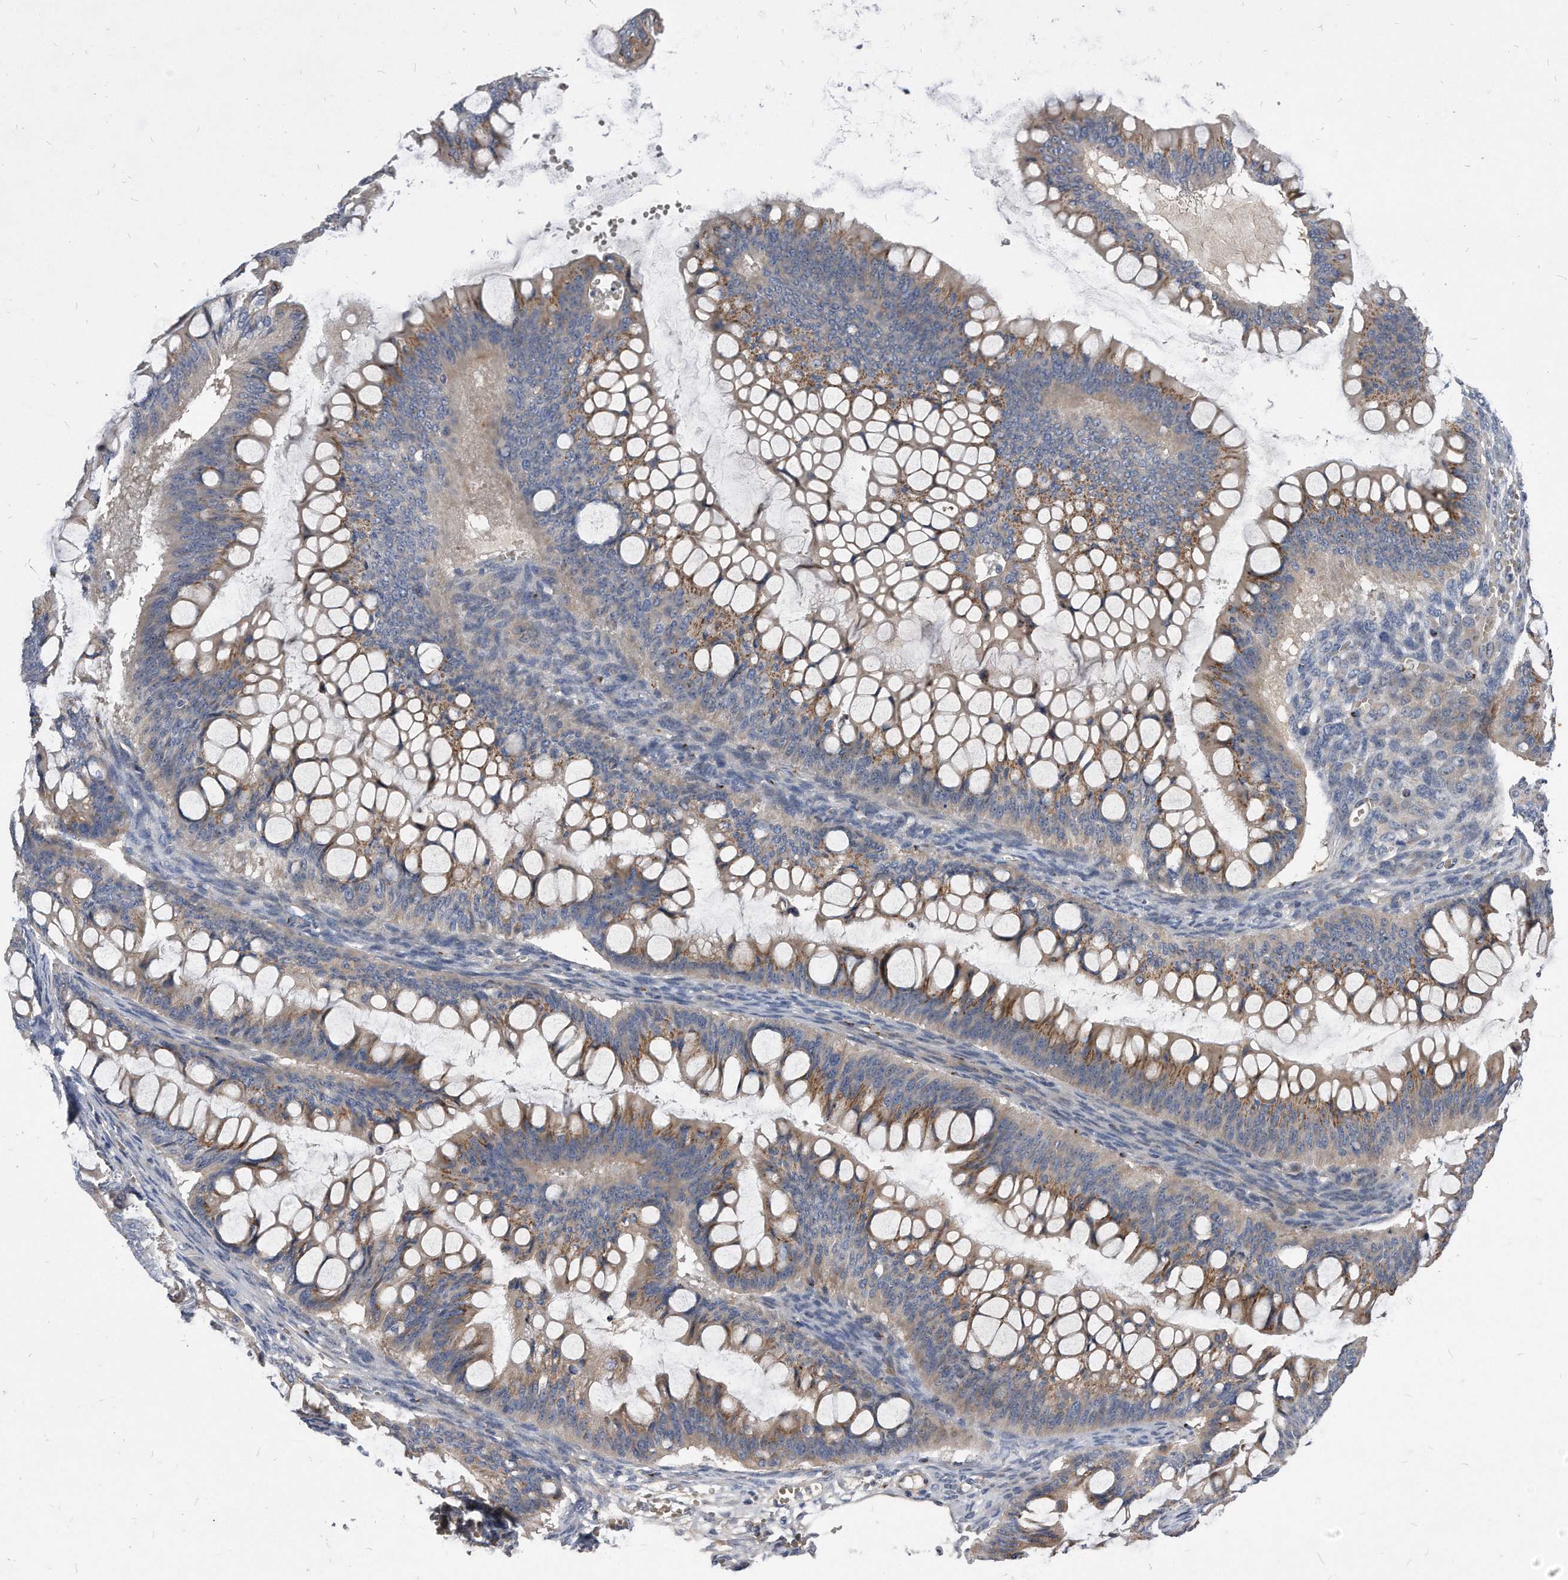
{"staining": {"intensity": "moderate", "quantity": ">75%", "location": "cytoplasmic/membranous"}, "tissue": "ovarian cancer", "cell_type": "Tumor cells", "image_type": "cancer", "snomed": [{"axis": "morphology", "description": "Cystadenocarcinoma, mucinous, NOS"}, {"axis": "topography", "description": "Ovary"}], "caption": "Human mucinous cystadenocarcinoma (ovarian) stained for a protein (brown) shows moderate cytoplasmic/membranous positive expression in about >75% of tumor cells.", "gene": "MGAT4A", "patient": {"sex": "female", "age": 73}}